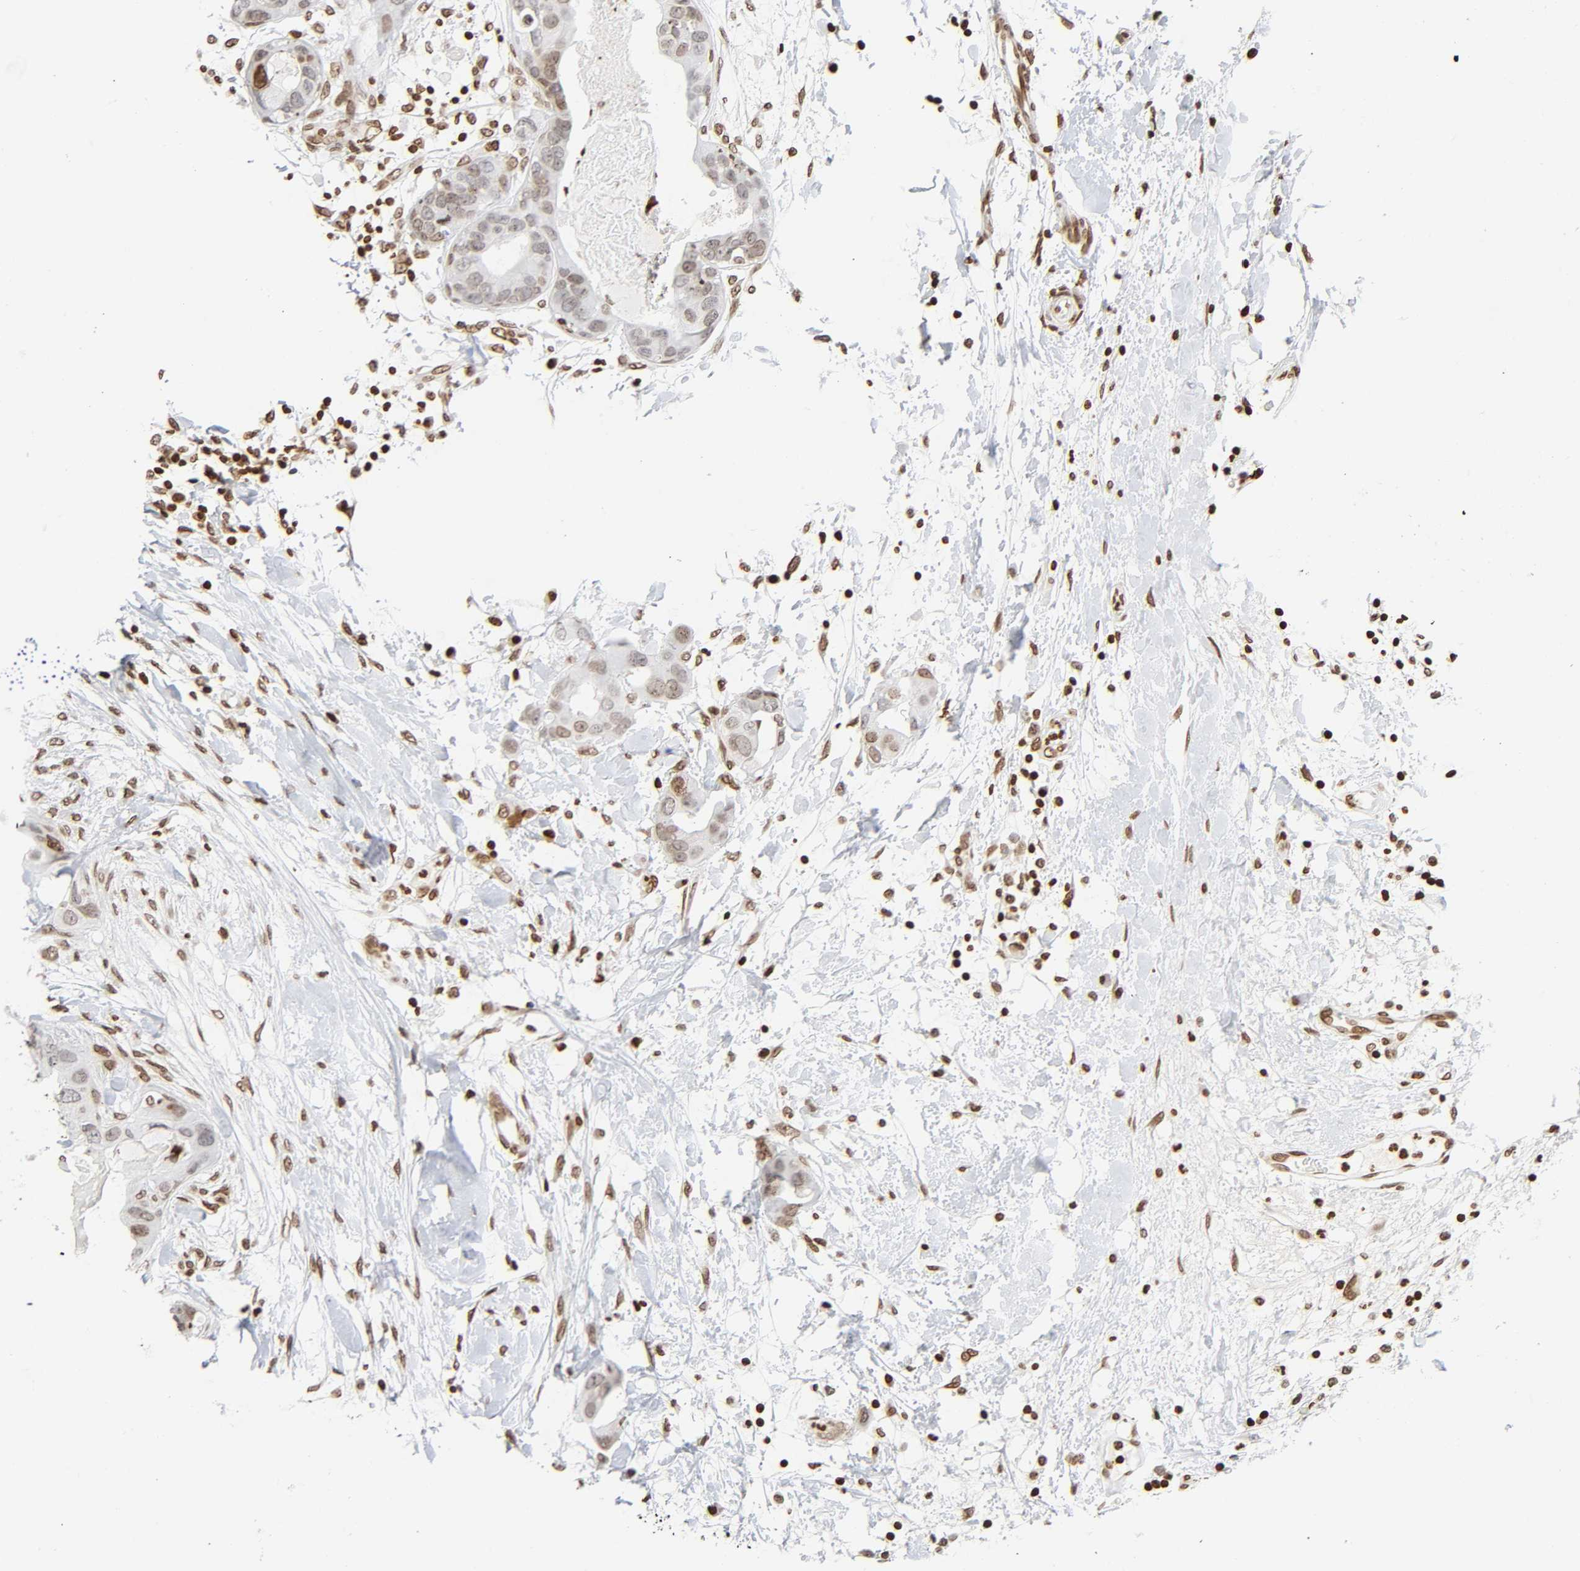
{"staining": {"intensity": "moderate", "quantity": ">75%", "location": "nuclear"}, "tissue": "breast cancer", "cell_type": "Tumor cells", "image_type": "cancer", "snomed": [{"axis": "morphology", "description": "Duct carcinoma"}, {"axis": "topography", "description": "Breast"}], "caption": "This is an image of immunohistochemistry (IHC) staining of intraductal carcinoma (breast), which shows moderate expression in the nuclear of tumor cells.", "gene": "HOXA6", "patient": {"sex": "female", "age": 40}}